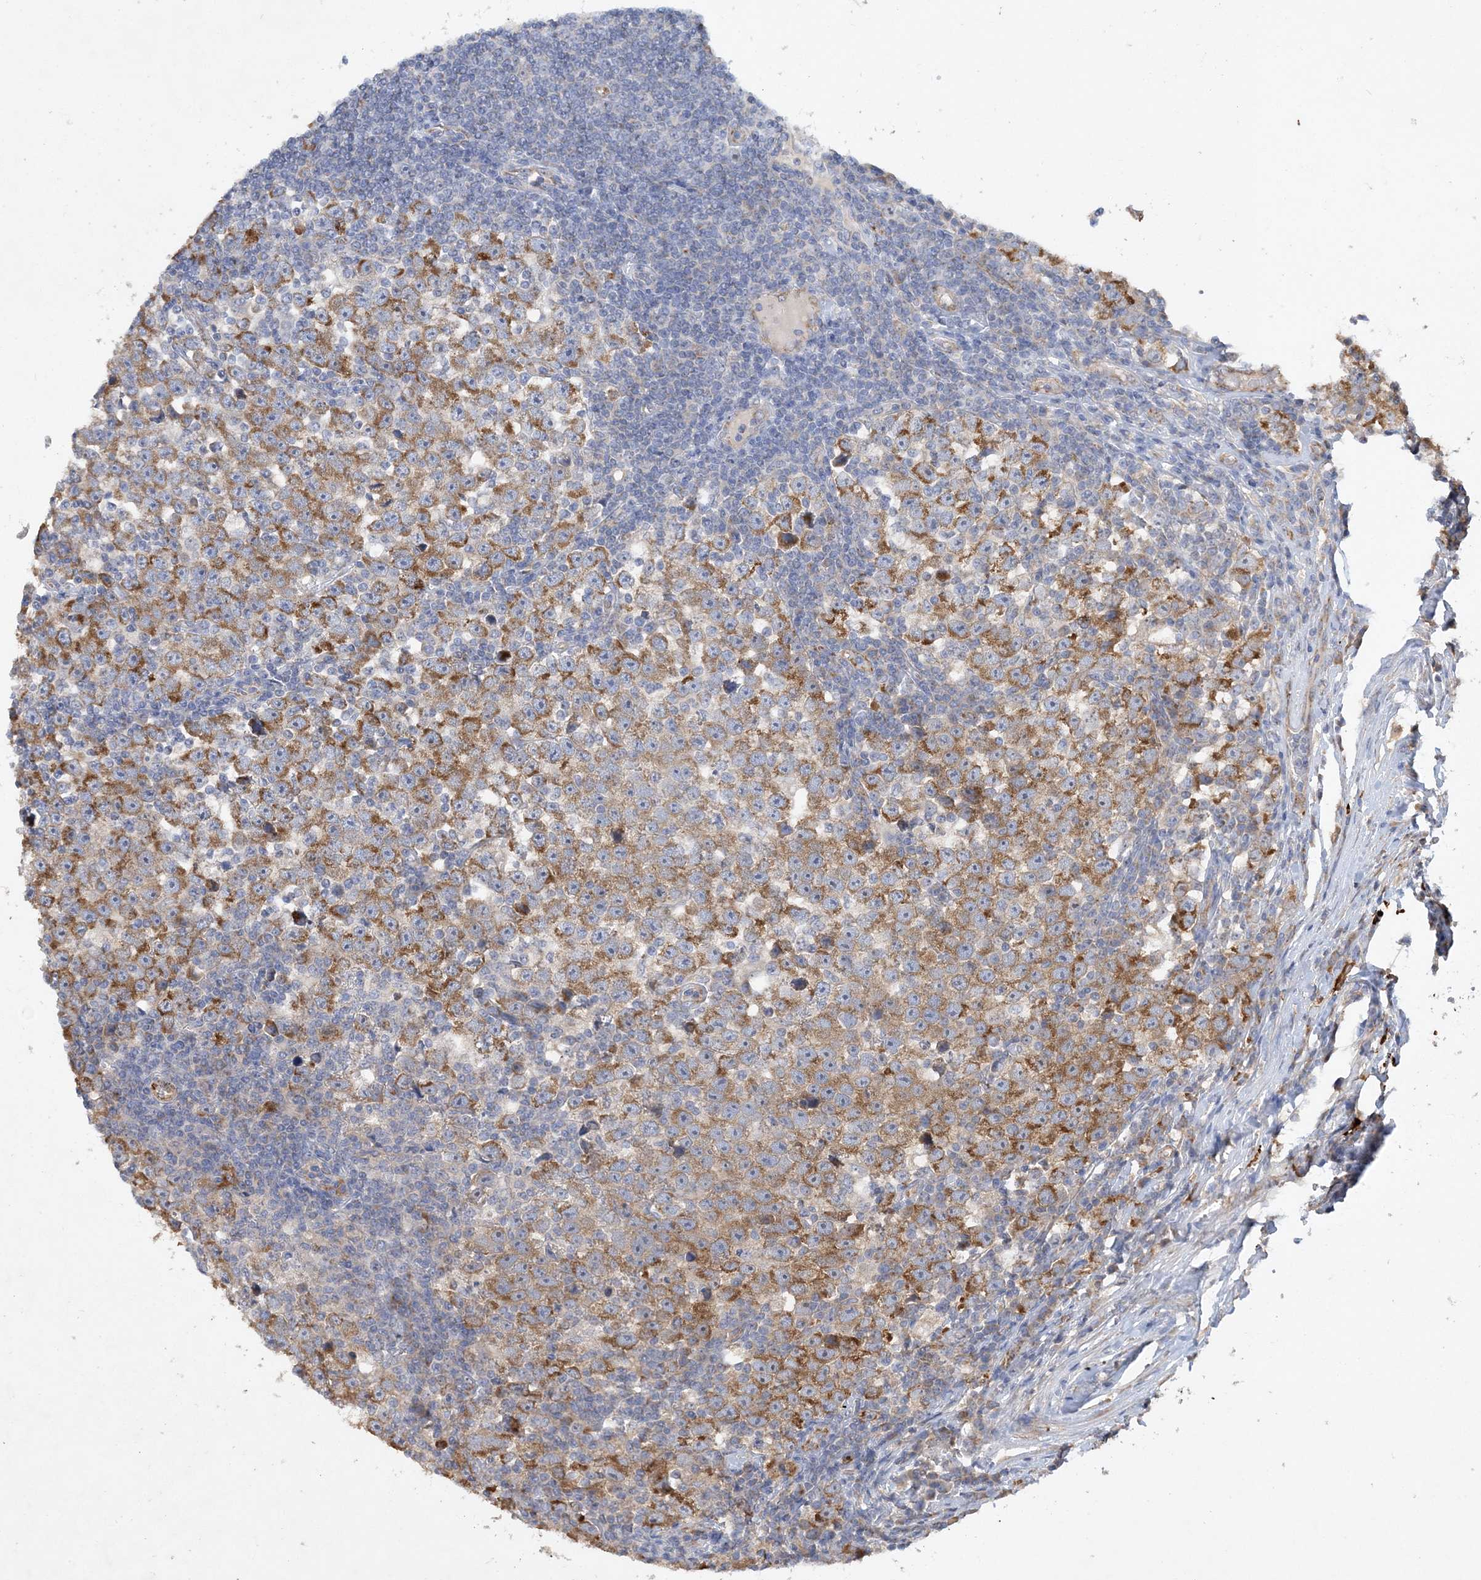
{"staining": {"intensity": "moderate", "quantity": ">75%", "location": "cytoplasmic/membranous"}, "tissue": "testis cancer", "cell_type": "Tumor cells", "image_type": "cancer", "snomed": [{"axis": "morphology", "description": "Normal tissue, NOS"}, {"axis": "morphology", "description": "Seminoma, NOS"}, {"axis": "topography", "description": "Testis"}], "caption": "DAB (3,3'-diaminobenzidine) immunohistochemical staining of seminoma (testis) shows moderate cytoplasmic/membranous protein staining in about >75% of tumor cells.", "gene": "FEZ2", "patient": {"sex": "male", "age": 43}}